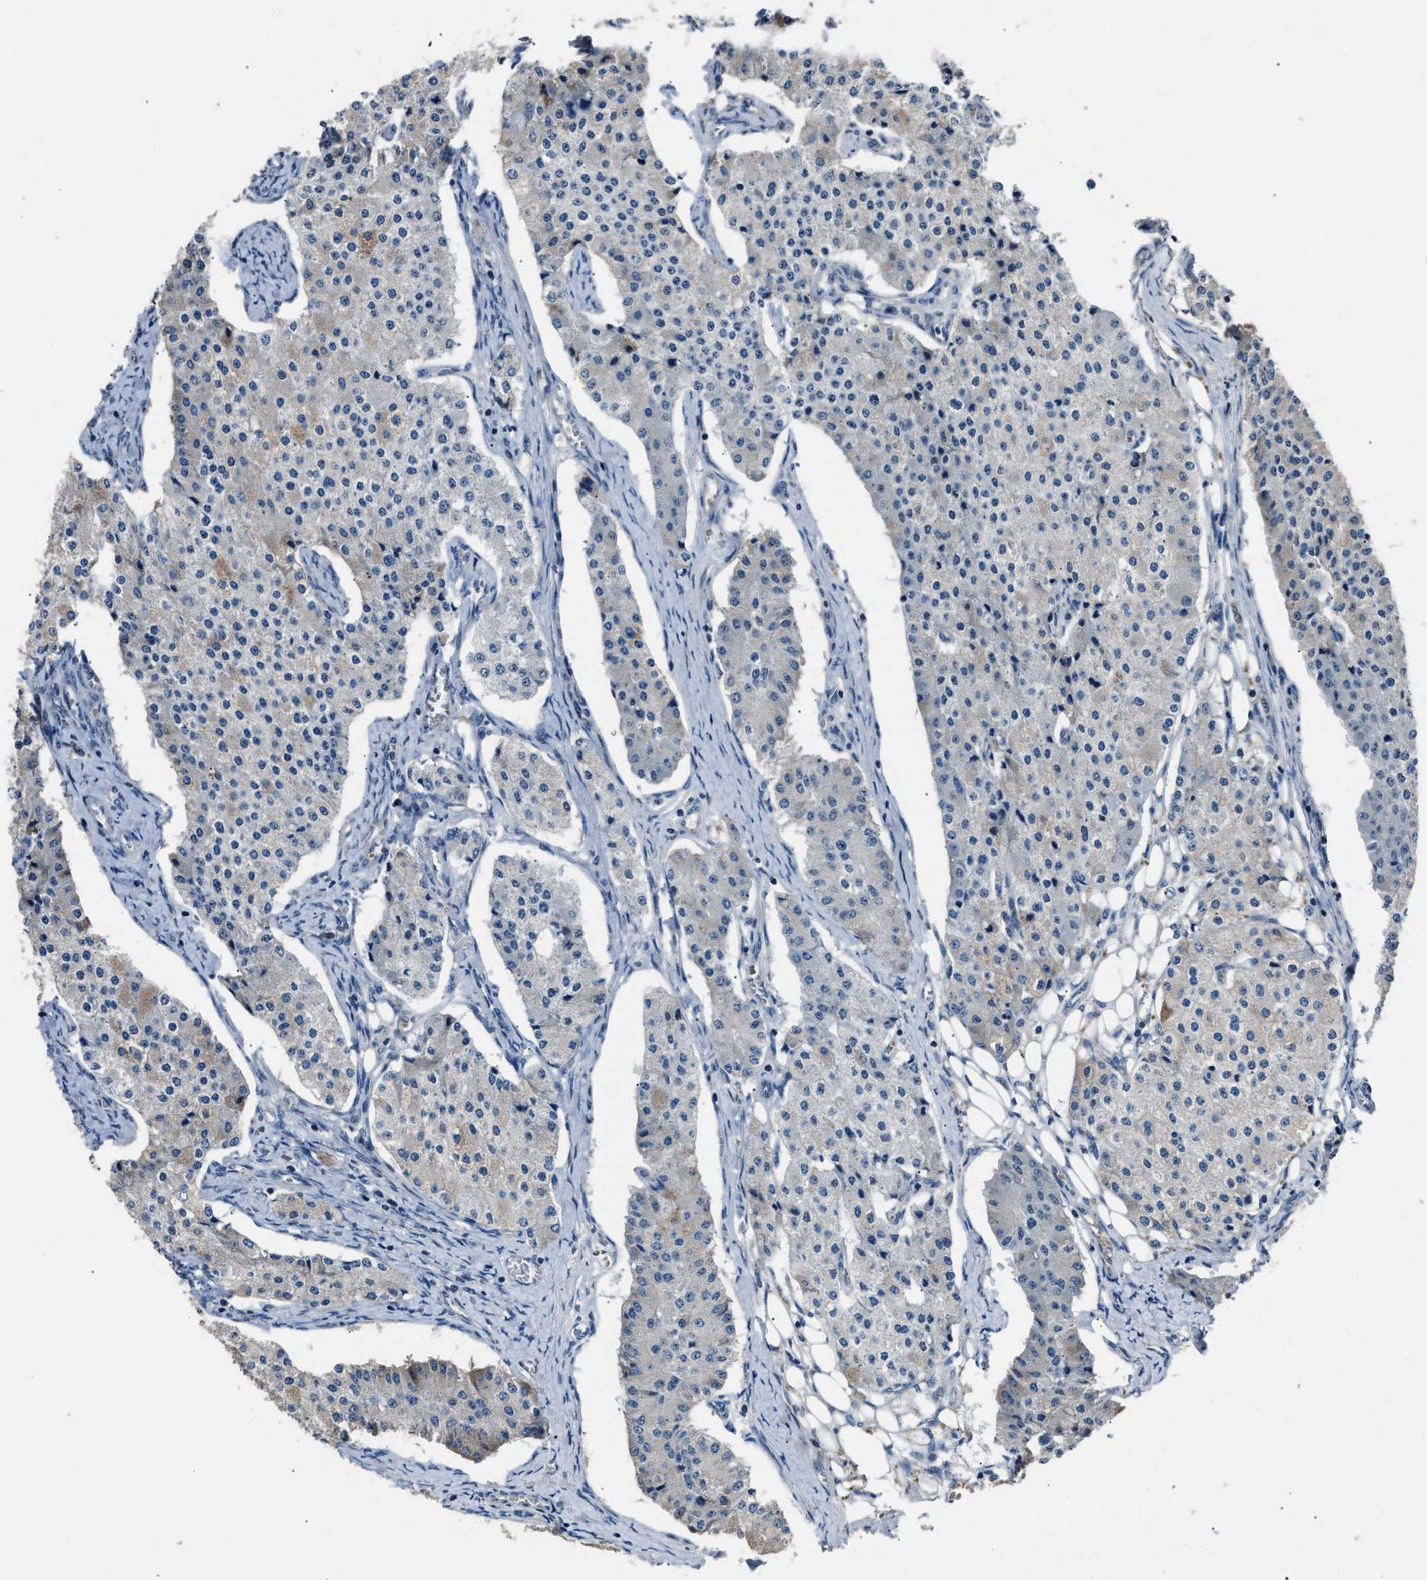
{"staining": {"intensity": "weak", "quantity": "<25%", "location": "cytoplasmic/membranous"}, "tissue": "carcinoid", "cell_type": "Tumor cells", "image_type": "cancer", "snomed": [{"axis": "morphology", "description": "Carcinoid, malignant, NOS"}, {"axis": "topography", "description": "Colon"}], "caption": "A high-resolution image shows IHC staining of carcinoid, which demonstrates no significant positivity in tumor cells. The staining is performed using DAB brown chromogen with nuclei counter-stained in using hematoxylin.", "gene": "TNRC18", "patient": {"sex": "female", "age": 52}}